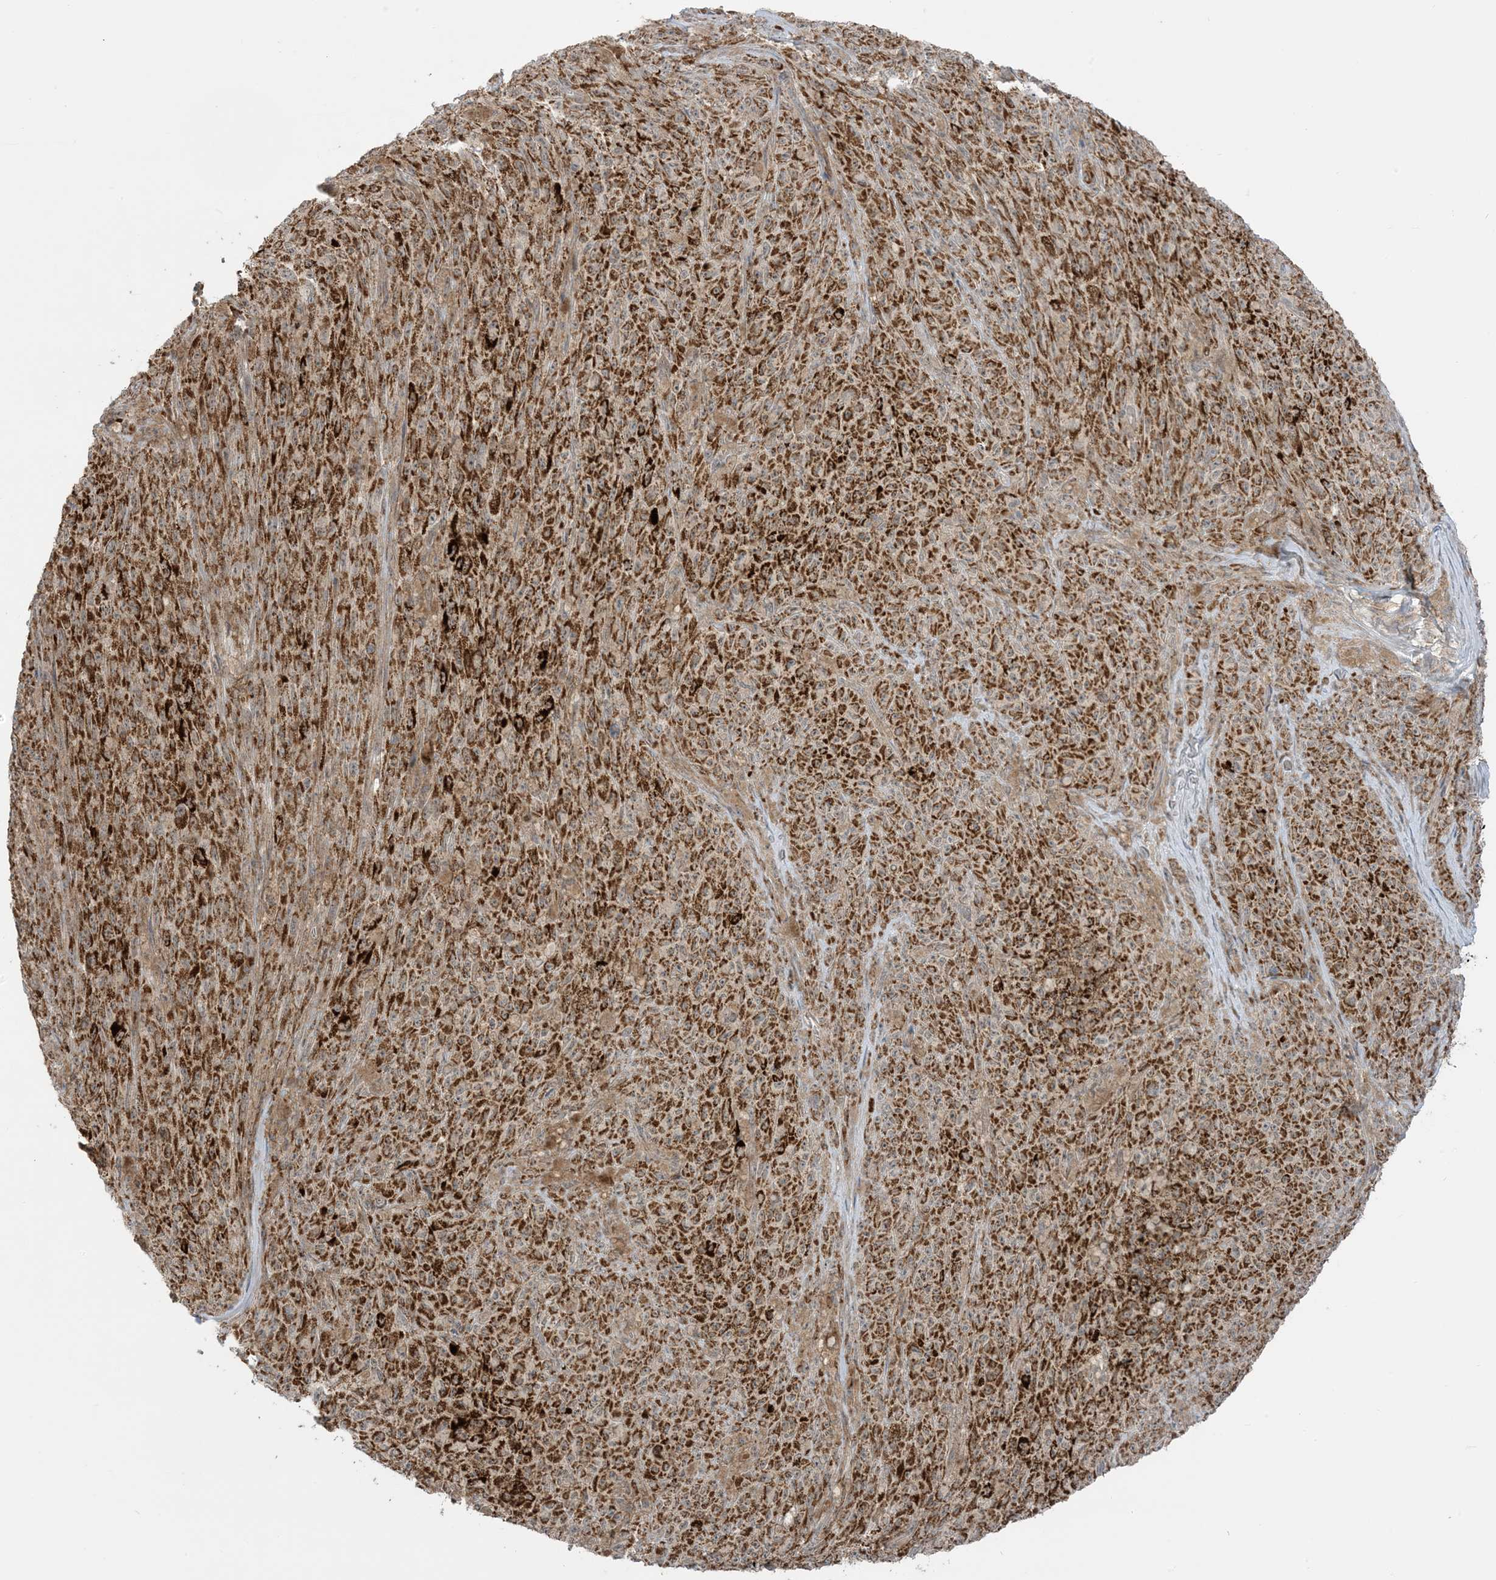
{"staining": {"intensity": "strong", "quantity": ">75%", "location": "cytoplasmic/membranous"}, "tissue": "melanoma", "cell_type": "Tumor cells", "image_type": "cancer", "snomed": [{"axis": "morphology", "description": "Malignant melanoma, NOS"}, {"axis": "topography", "description": "Skin"}], "caption": "Immunohistochemical staining of malignant melanoma reveals high levels of strong cytoplasmic/membranous expression in approximately >75% of tumor cells.", "gene": "PHLDB2", "patient": {"sex": "female", "age": 82}}